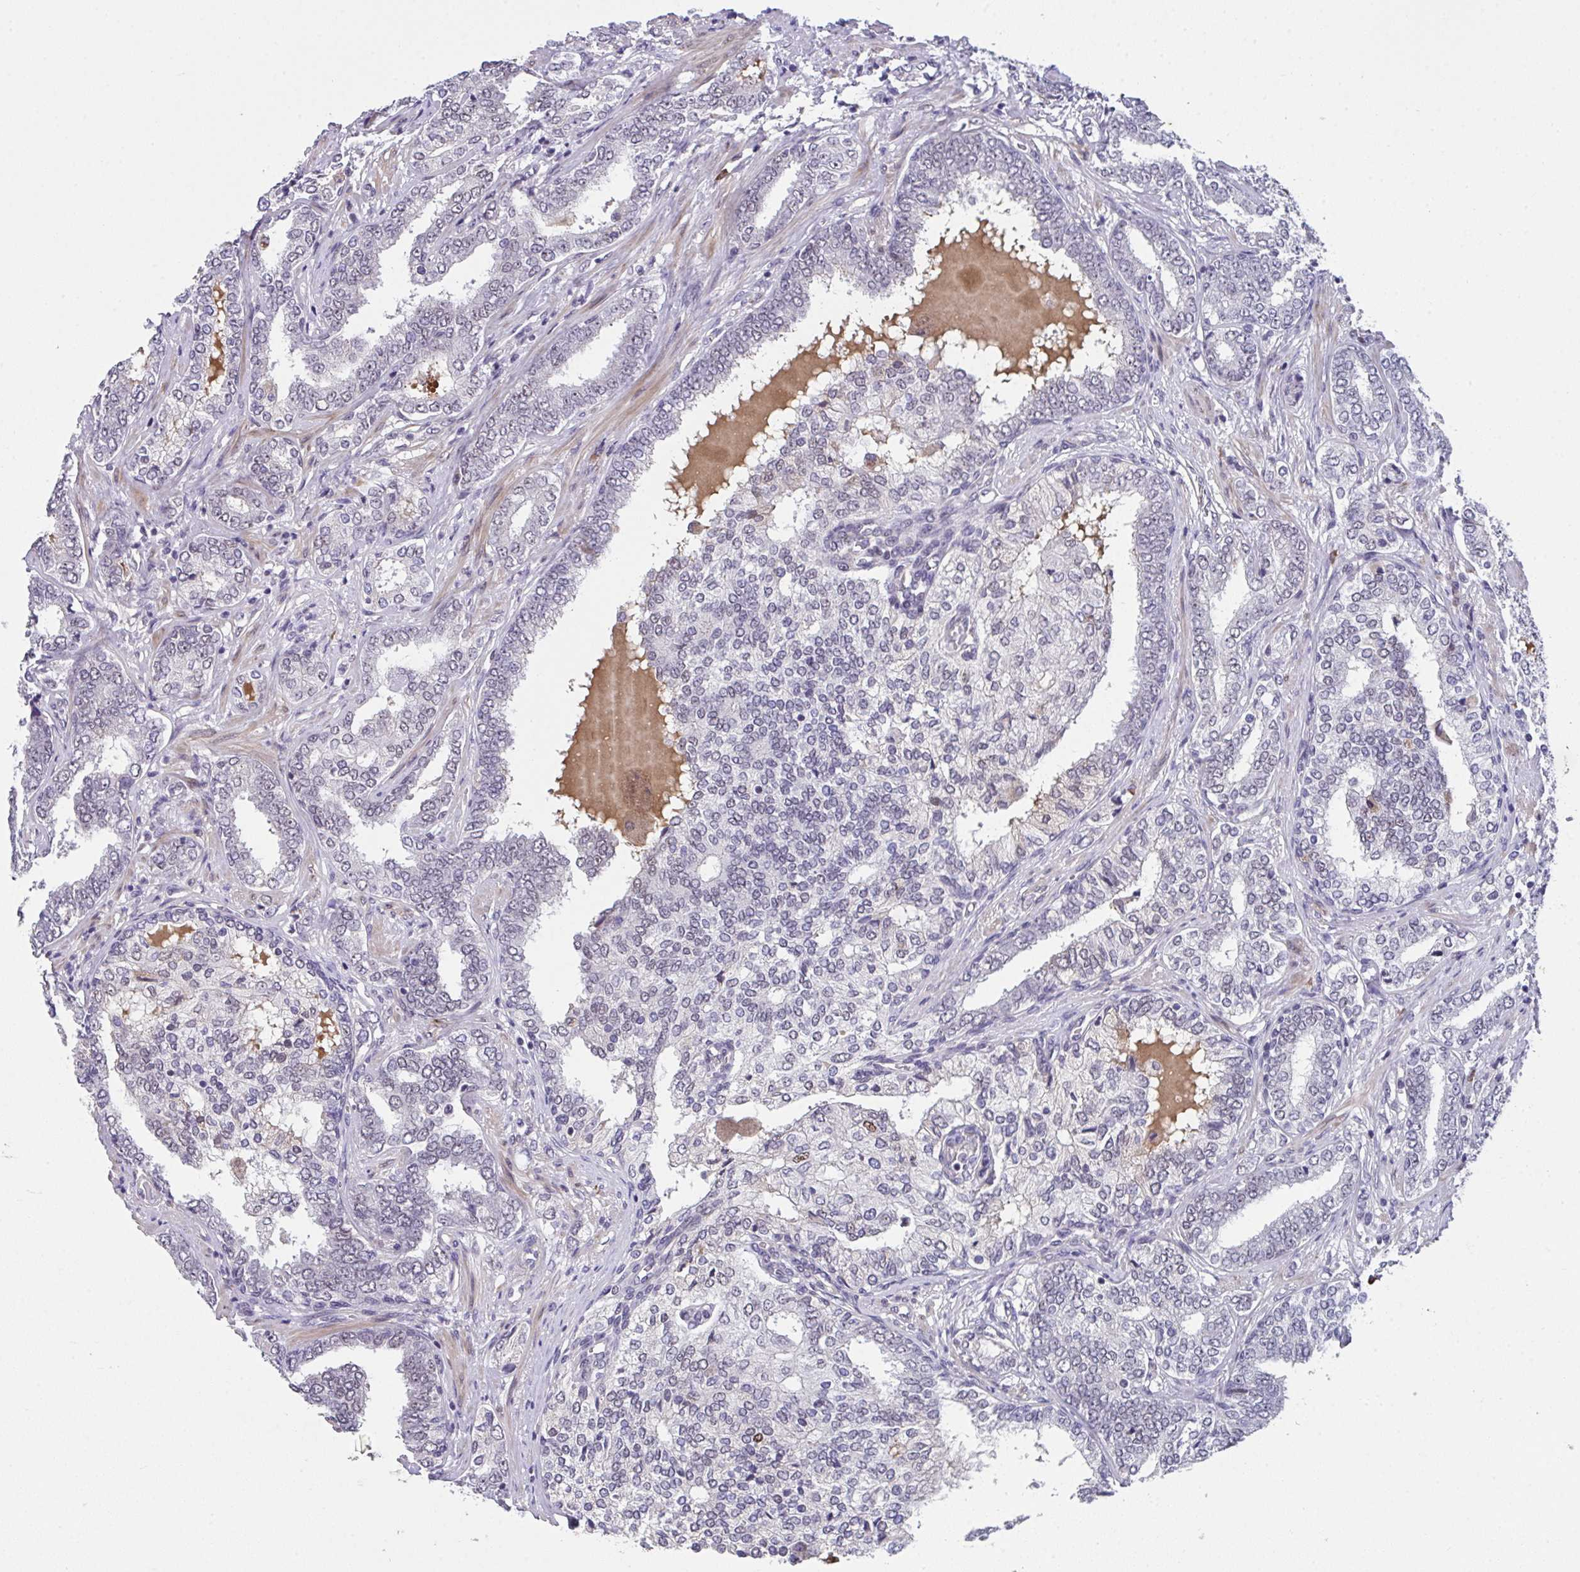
{"staining": {"intensity": "weak", "quantity": "25%-75%", "location": "nuclear"}, "tissue": "prostate cancer", "cell_type": "Tumor cells", "image_type": "cancer", "snomed": [{"axis": "morphology", "description": "Adenocarcinoma, High grade"}, {"axis": "topography", "description": "Prostate"}], "caption": "Brown immunohistochemical staining in prostate cancer displays weak nuclear staining in approximately 25%-75% of tumor cells. (brown staining indicates protein expression, while blue staining denotes nuclei).", "gene": "RBBP6", "patient": {"sex": "male", "age": 72}}